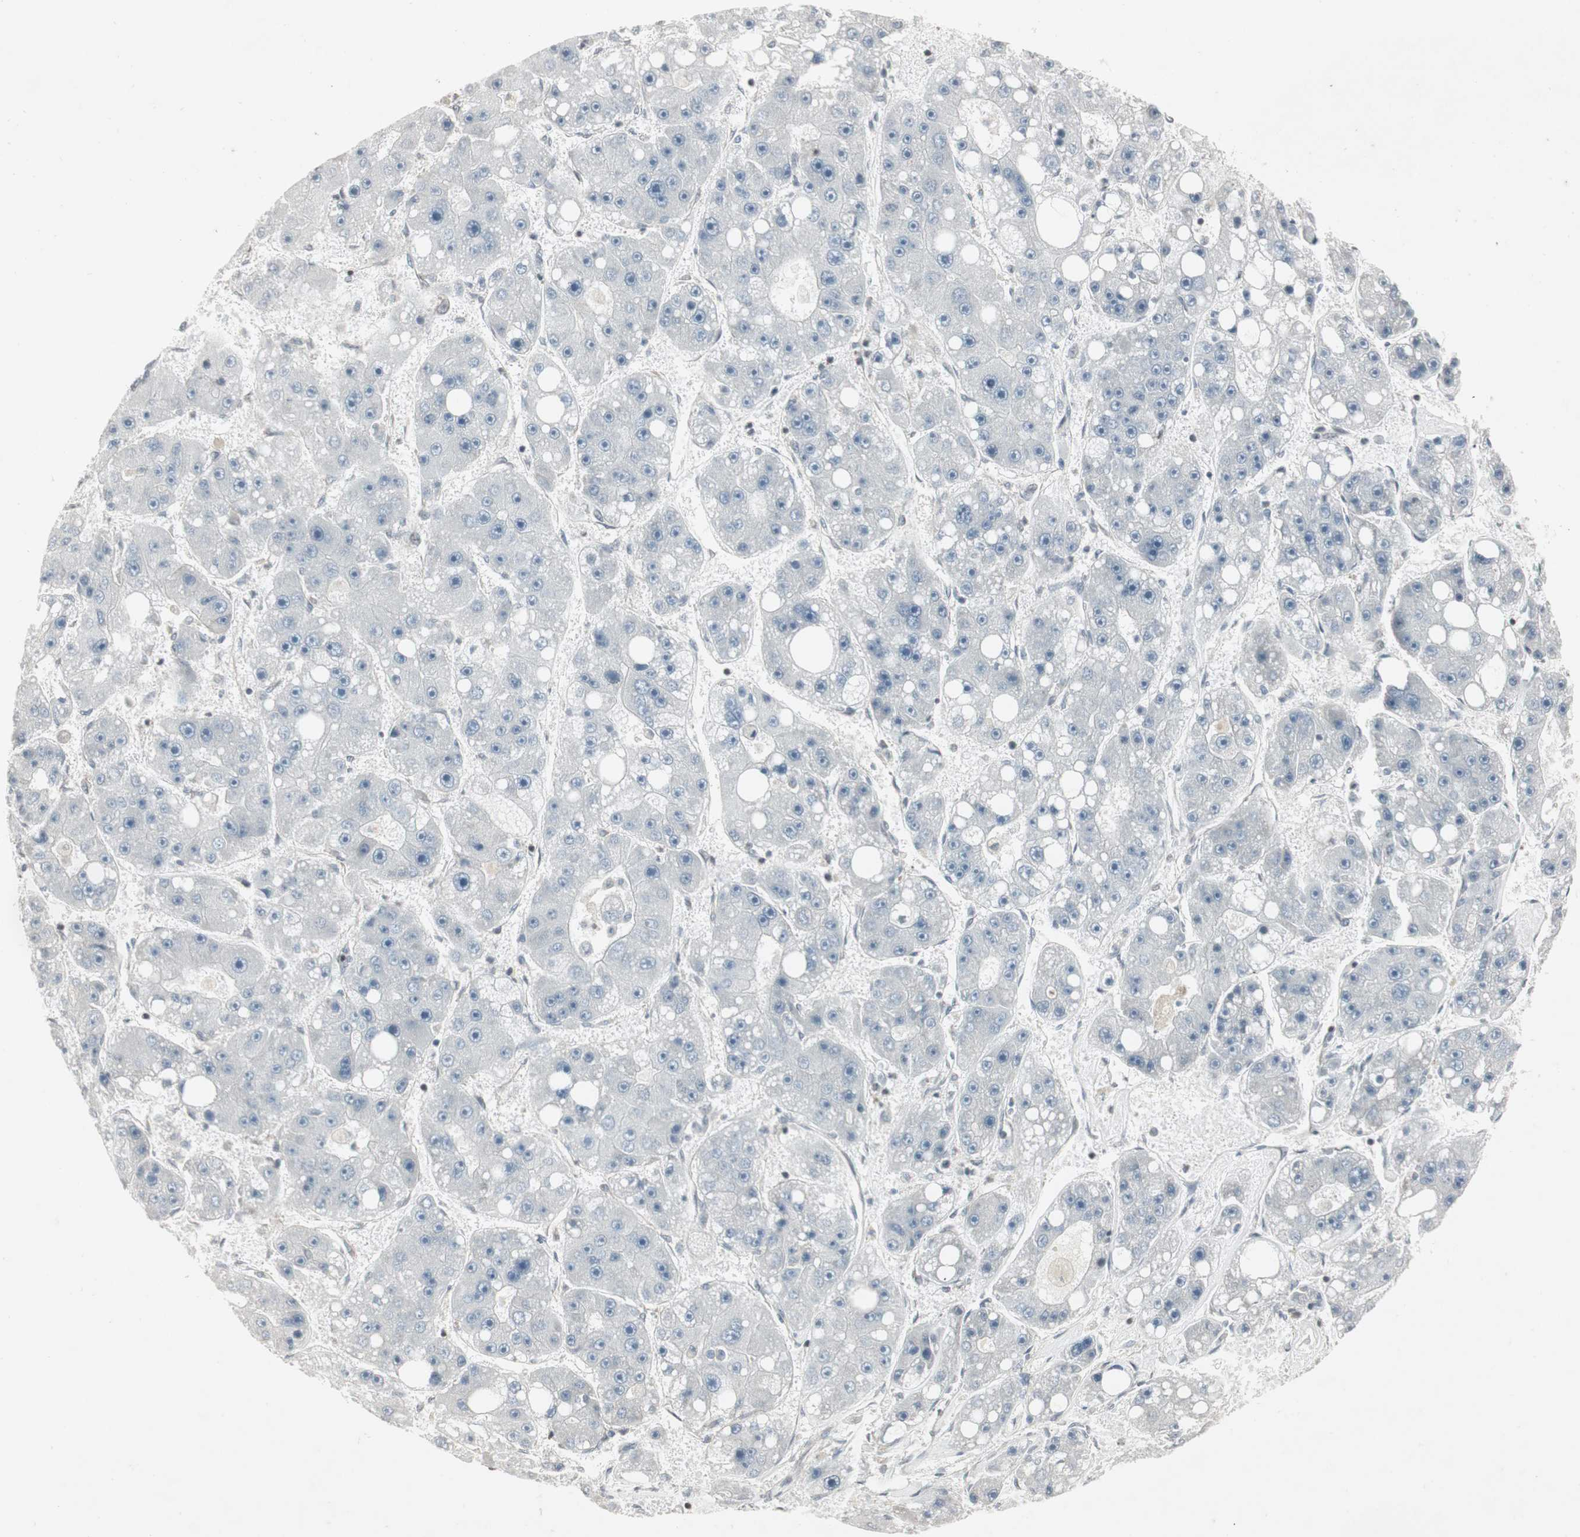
{"staining": {"intensity": "negative", "quantity": "none", "location": "none"}, "tissue": "liver cancer", "cell_type": "Tumor cells", "image_type": "cancer", "snomed": [{"axis": "morphology", "description": "Carcinoma, Hepatocellular, NOS"}, {"axis": "topography", "description": "Liver"}], "caption": "DAB immunohistochemical staining of human liver cancer displays no significant expression in tumor cells.", "gene": "ARHGEF1", "patient": {"sex": "female", "age": 61}}